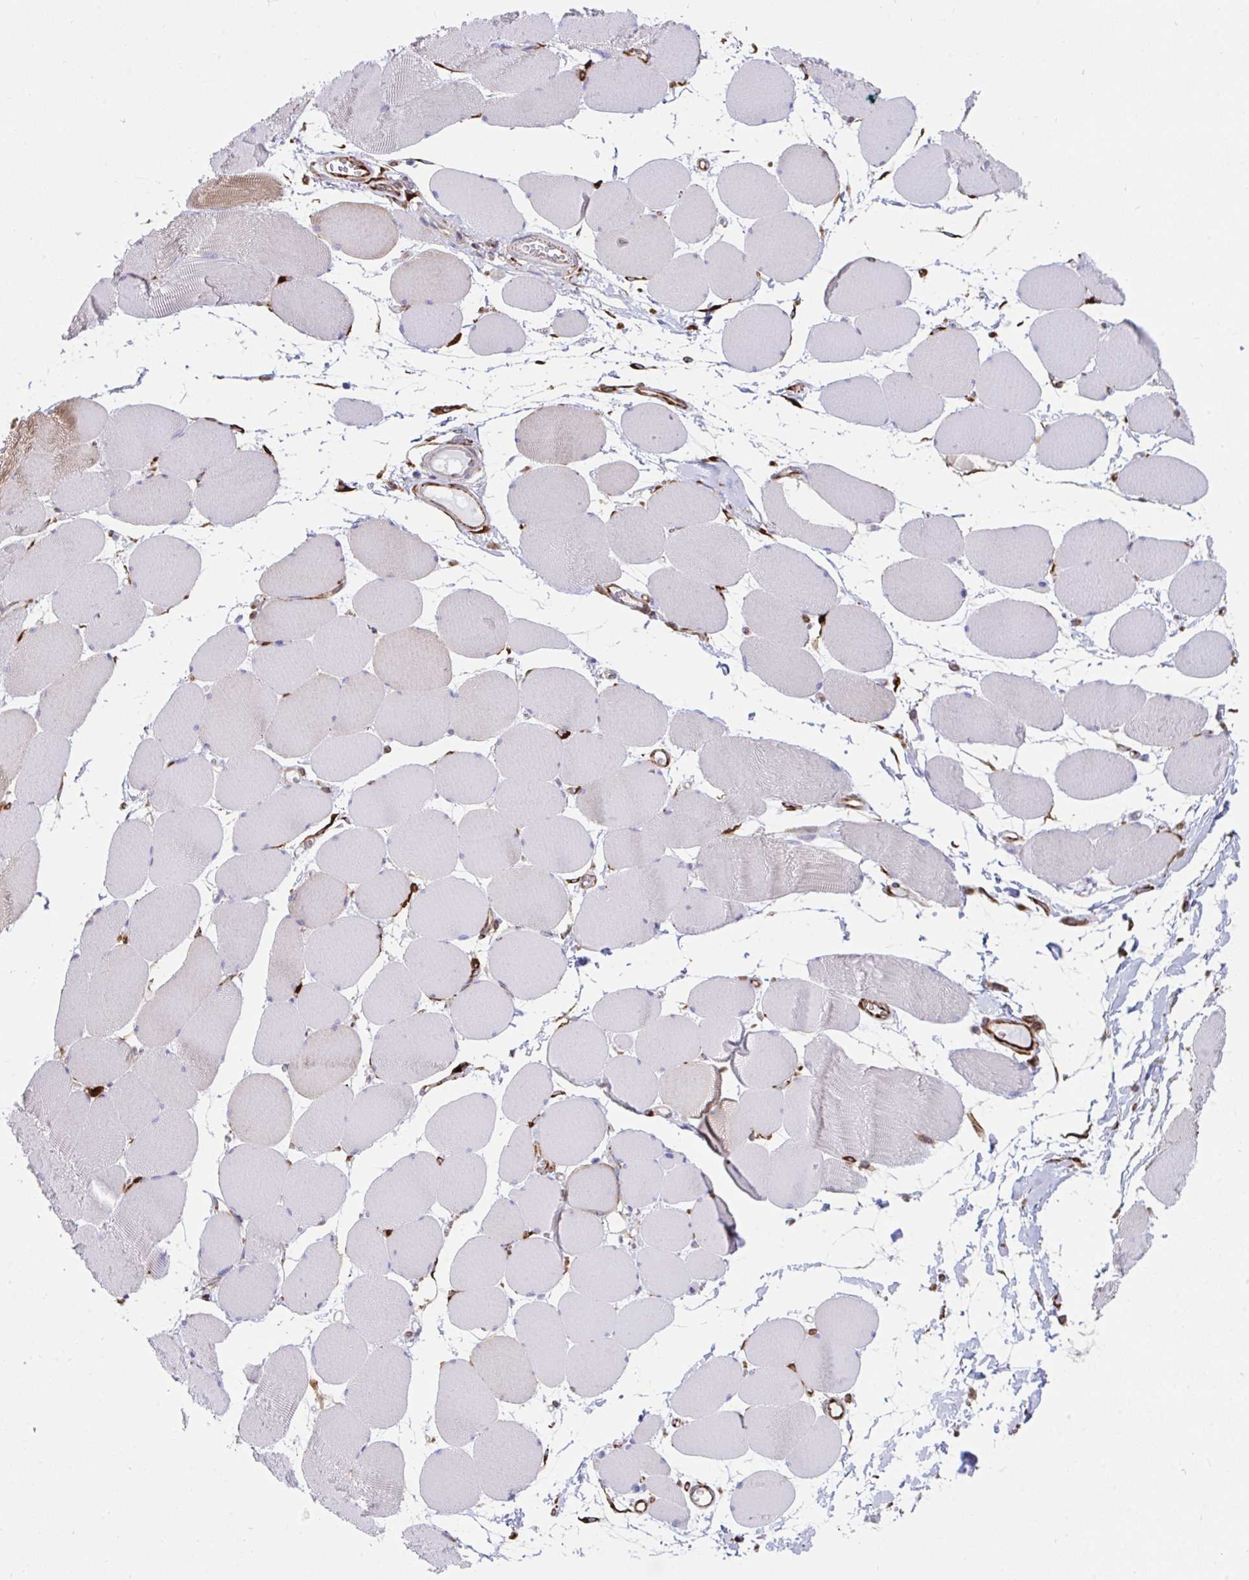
{"staining": {"intensity": "weak", "quantity": "<25%", "location": "cytoplasmic/membranous"}, "tissue": "skeletal muscle", "cell_type": "Myocytes", "image_type": "normal", "snomed": [{"axis": "morphology", "description": "Normal tissue, NOS"}, {"axis": "topography", "description": "Skeletal muscle"}], "caption": "DAB (3,3'-diaminobenzidine) immunohistochemical staining of unremarkable human skeletal muscle shows no significant staining in myocytes. The staining is performed using DAB brown chromogen with nuclei counter-stained in using hematoxylin.", "gene": "ASPH", "patient": {"sex": "female", "age": 75}}